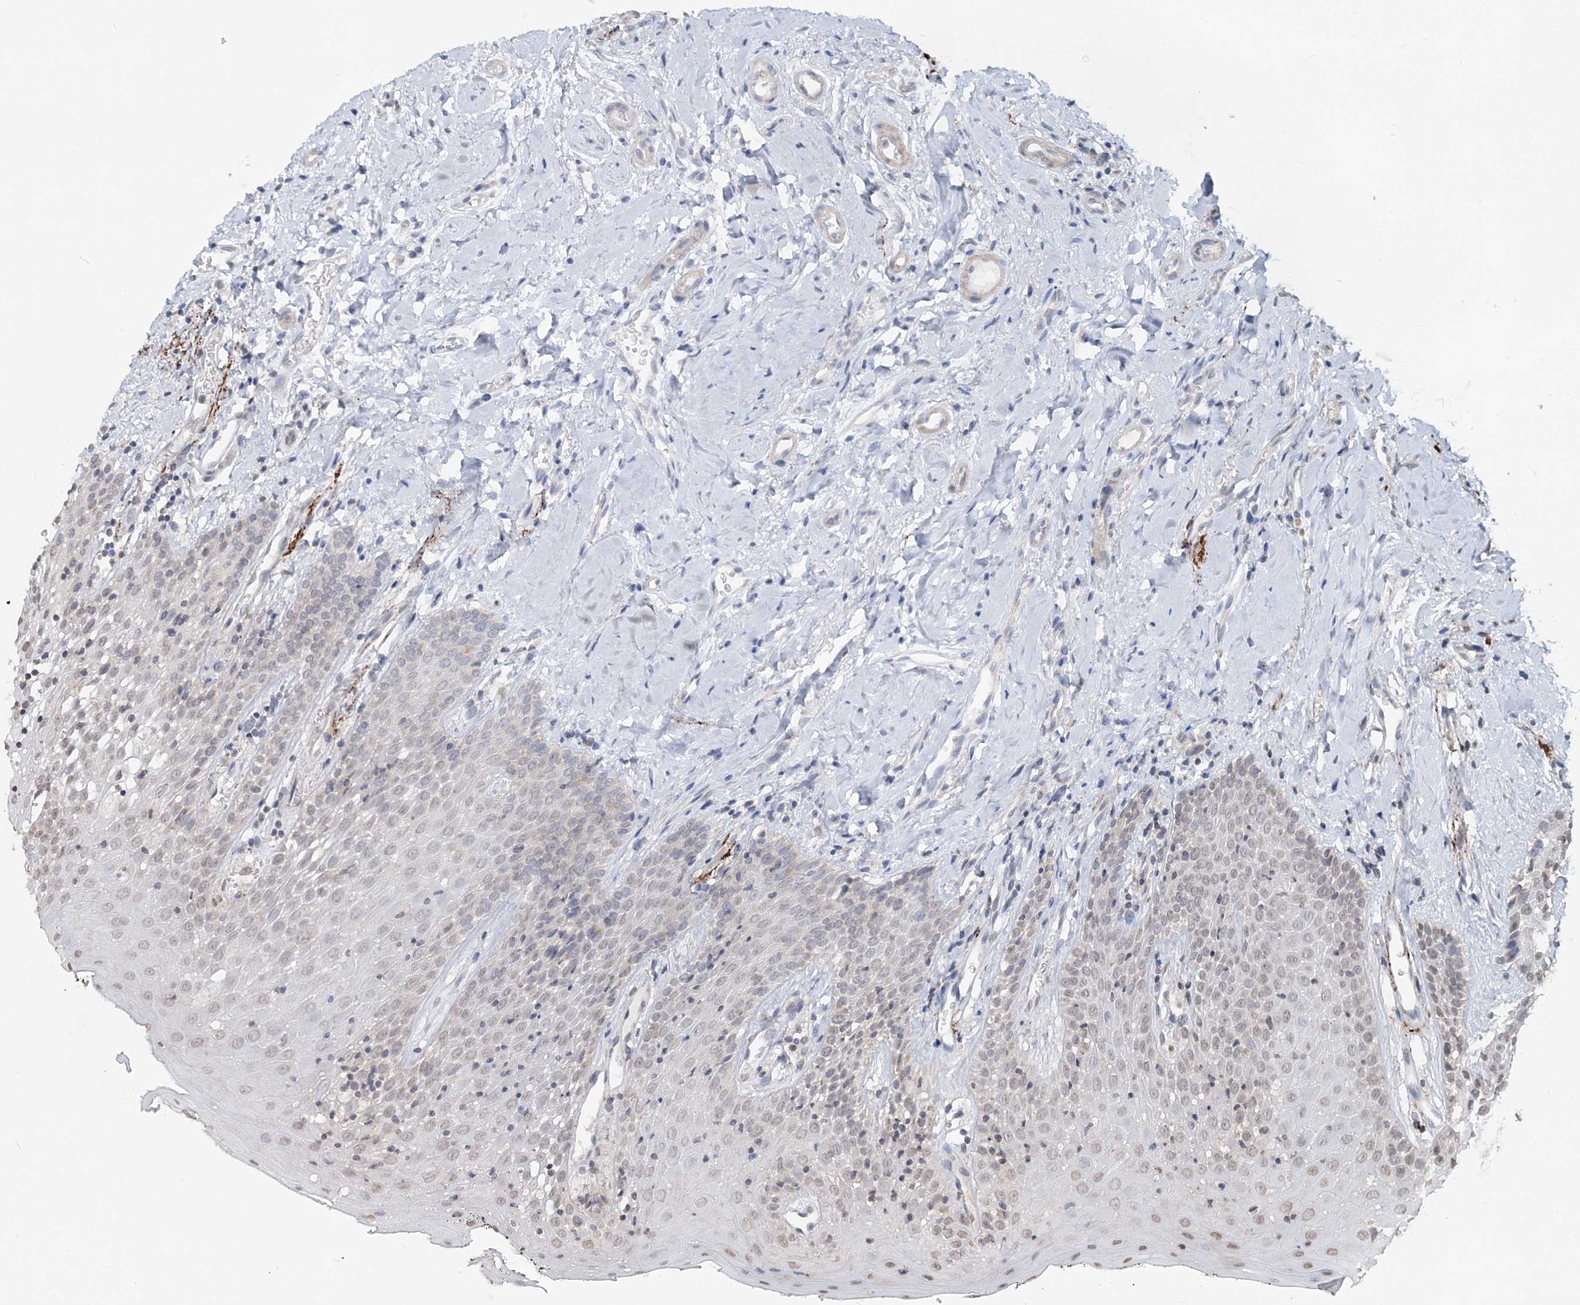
{"staining": {"intensity": "weak", "quantity": "<25%", "location": "cytoplasmic/membranous,nuclear"}, "tissue": "oral mucosa", "cell_type": "Squamous epithelial cells", "image_type": "normal", "snomed": [{"axis": "morphology", "description": "Normal tissue, NOS"}, {"axis": "topography", "description": "Oral tissue"}], "caption": "DAB (3,3'-diaminobenzidine) immunohistochemical staining of benign oral mucosa exhibits no significant positivity in squamous epithelial cells.", "gene": "SOWAHB", "patient": {"sex": "male", "age": 74}}